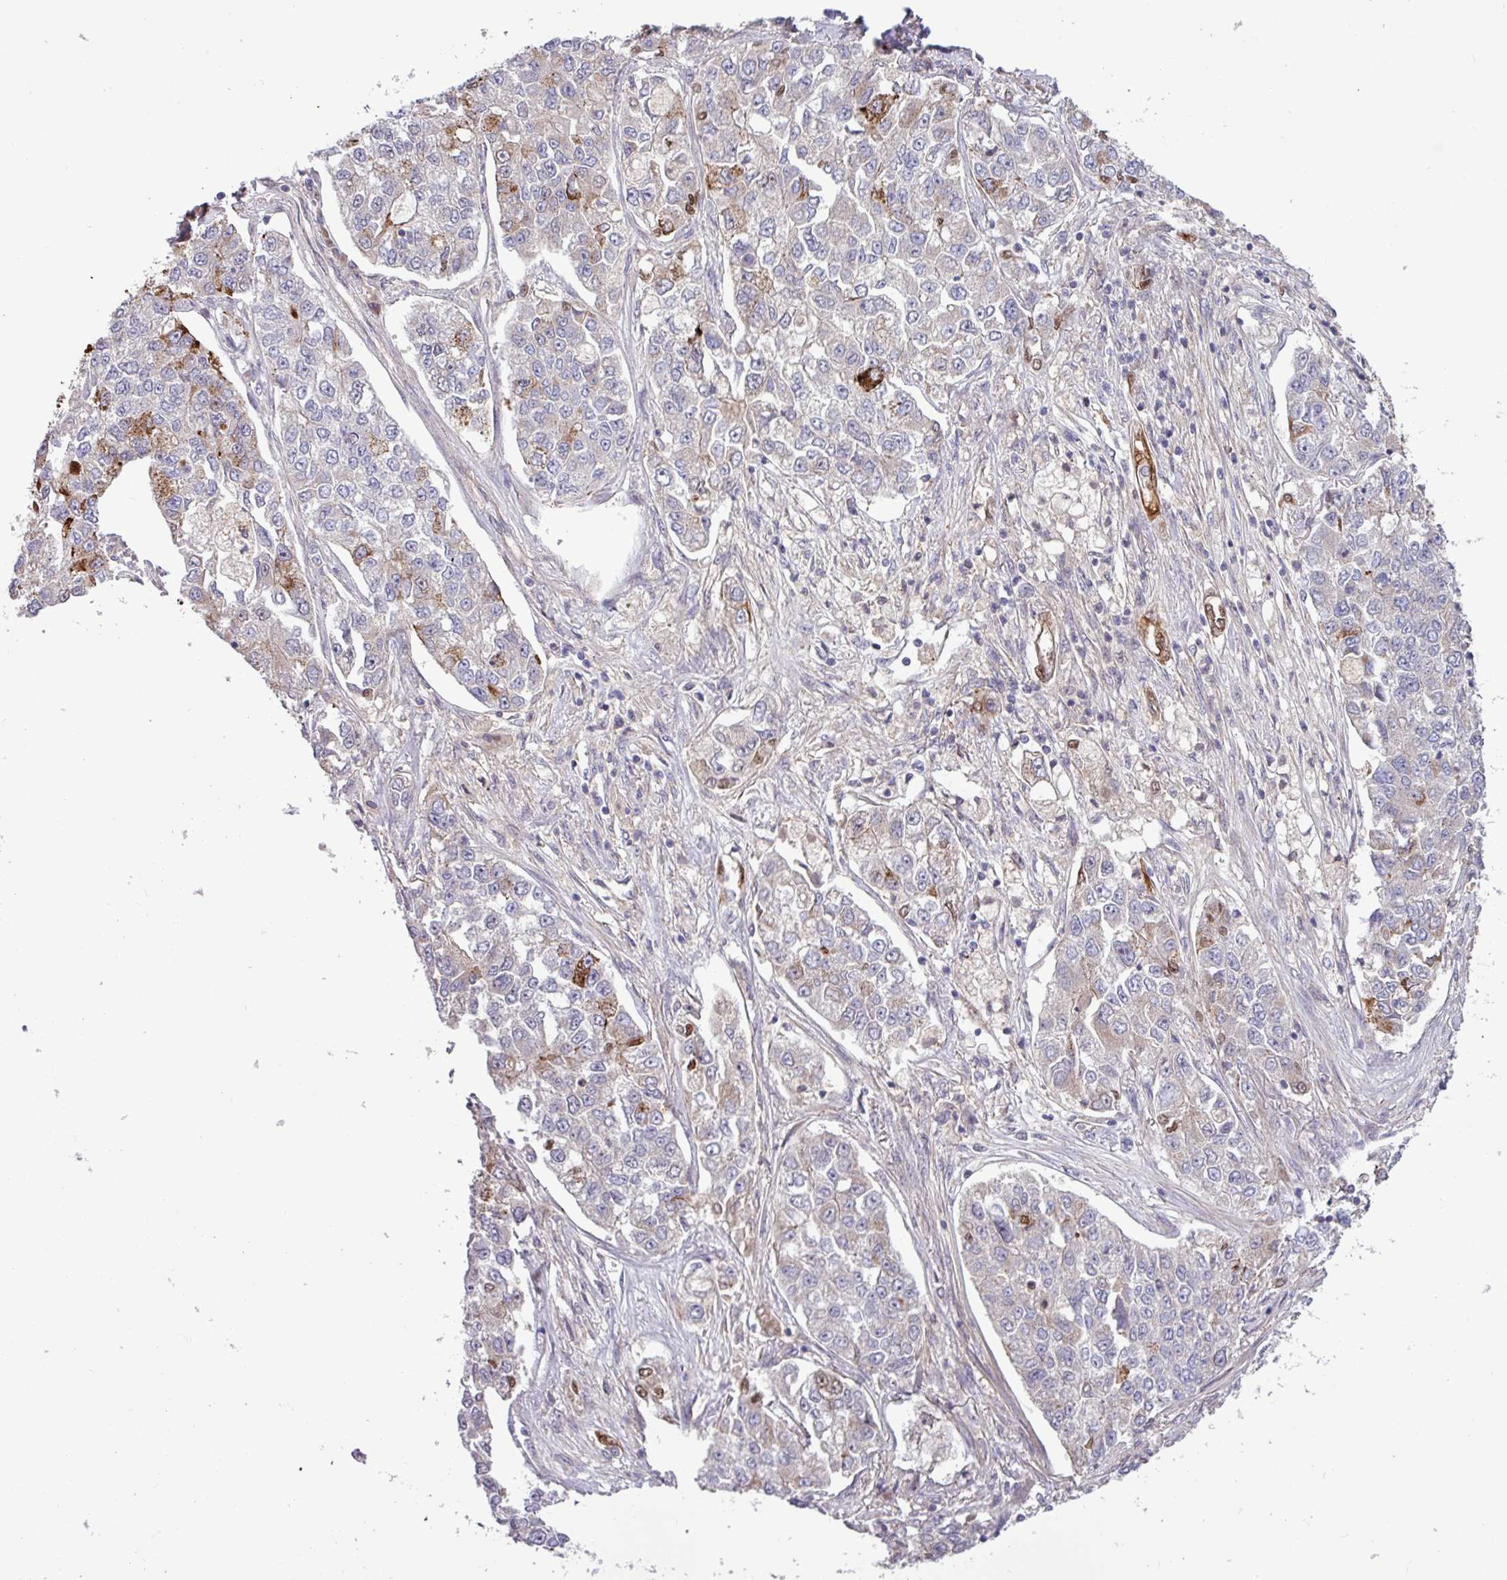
{"staining": {"intensity": "strong", "quantity": "<25%", "location": "cytoplasmic/membranous"}, "tissue": "lung cancer", "cell_type": "Tumor cells", "image_type": "cancer", "snomed": [{"axis": "morphology", "description": "Adenocarcinoma, NOS"}, {"axis": "topography", "description": "Lung"}], "caption": "The image shows immunohistochemical staining of lung cancer (adenocarcinoma). There is strong cytoplasmic/membranous positivity is appreciated in approximately <25% of tumor cells. The staining was performed using DAB (3,3'-diaminobenzidine), with brown indicating positive protein expression. Nuclei are stained blue with hematoxylin.", "gene": "CNTRL", "patient": {"sex": "male", "age": 49}}